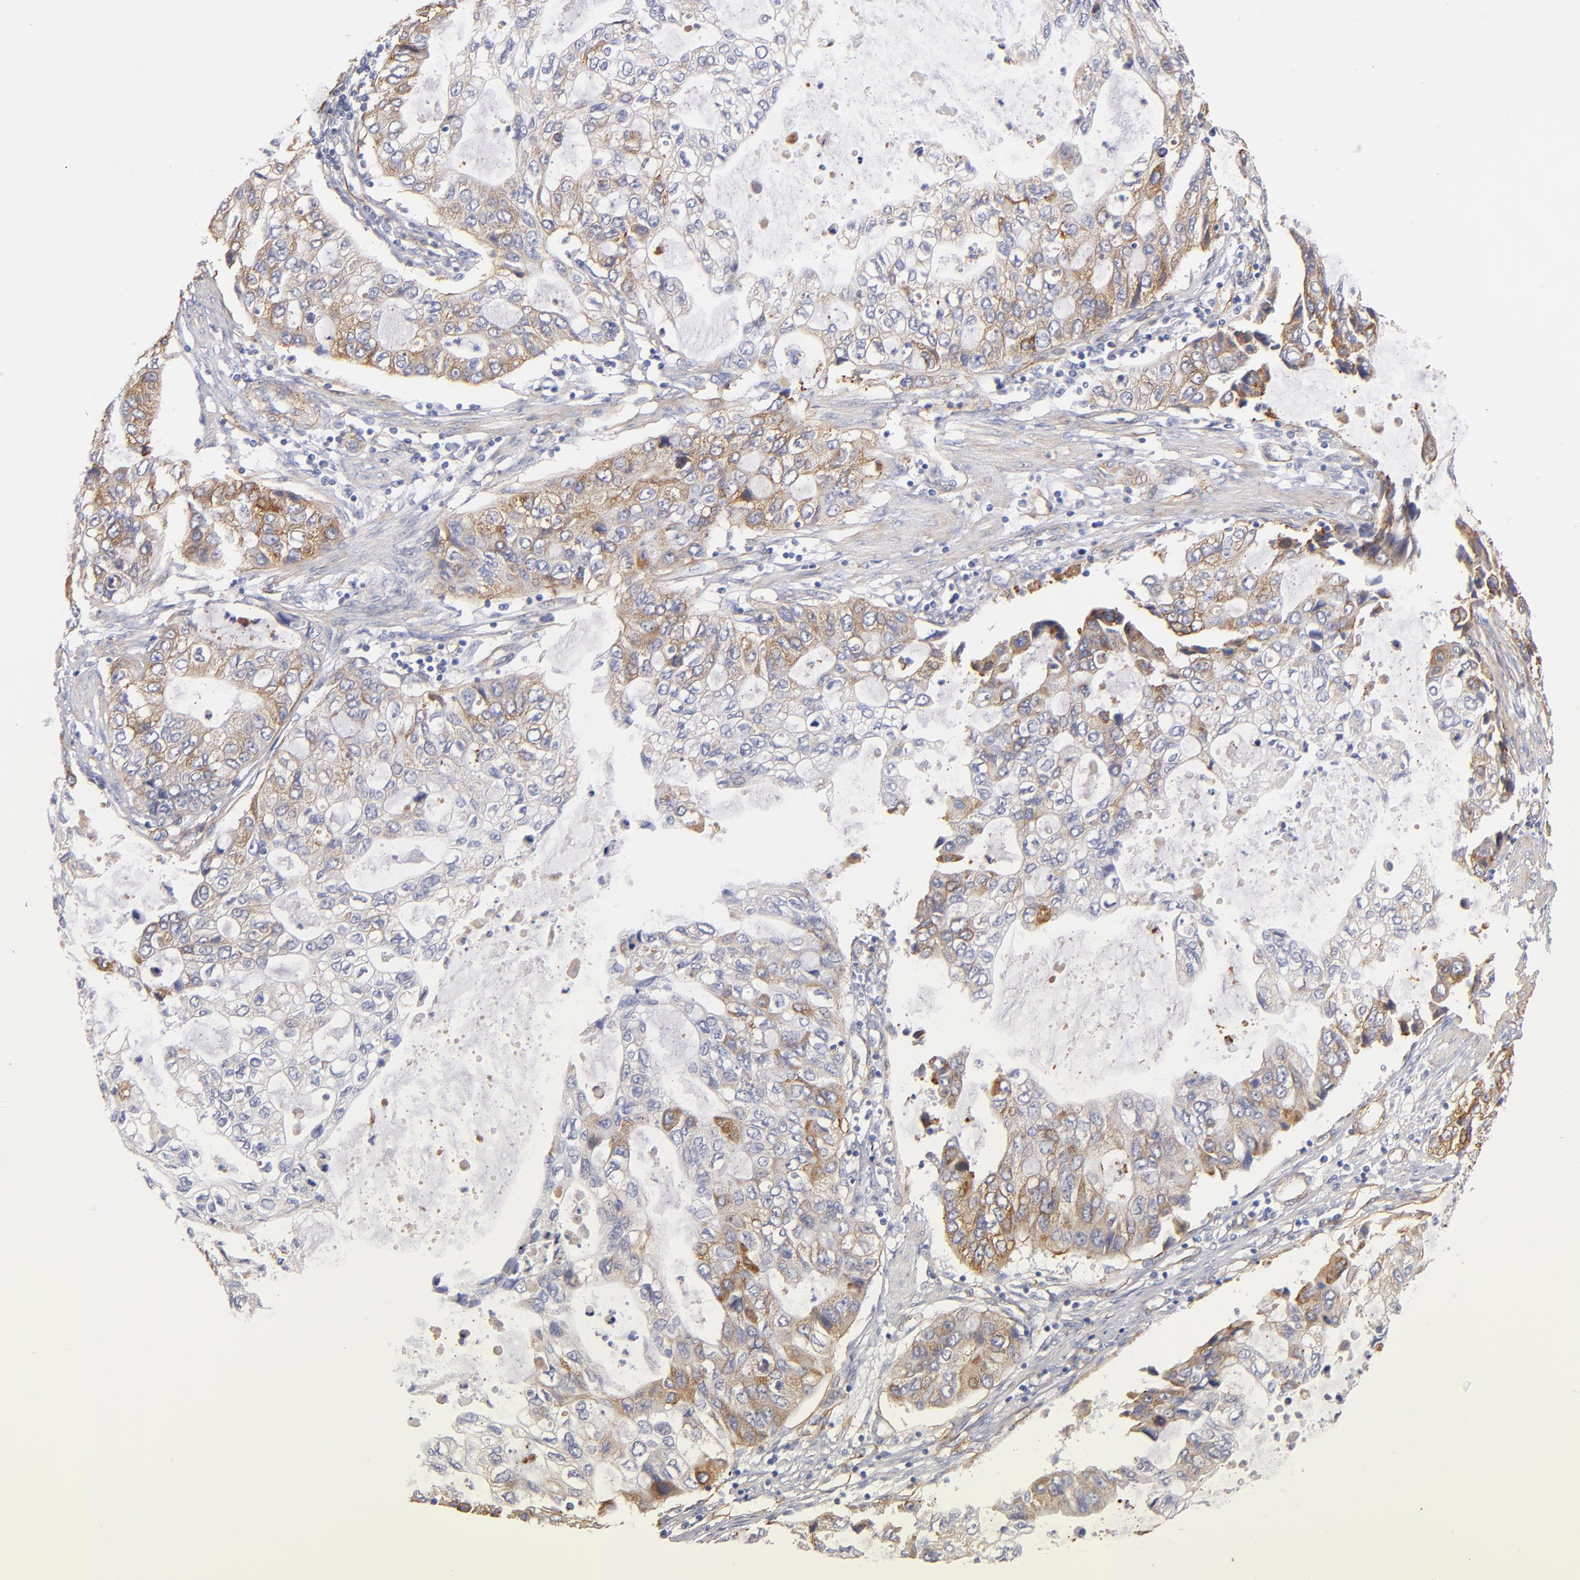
{"staining": {"intensity": "weak", "quantity": "25%-75%", "location": "cytoplasmic/membranous"}, "tissue": "stomach cancer", "cell_type": "Tumor cells", "image_type": "cancer", "snomed": [{"axis": "morphology", "description": "Adenocarcinoma, NOS"}, {"axis": "topography", "description": "Stomach, upper"}], "caption": "Protein positivity by immunohistochemistry (IHC) demonstrates weak cytoplasmic/membranous positivity in about 25%-75% of tumor cells in stomach adenocarcinoma. The staining was performed using DAB, with brown indicating positive protein expression. Nuclei are stained blue with hematoxylin.", "gene": "LAMC1", "patient": {"sex": "female", "age": 52}}